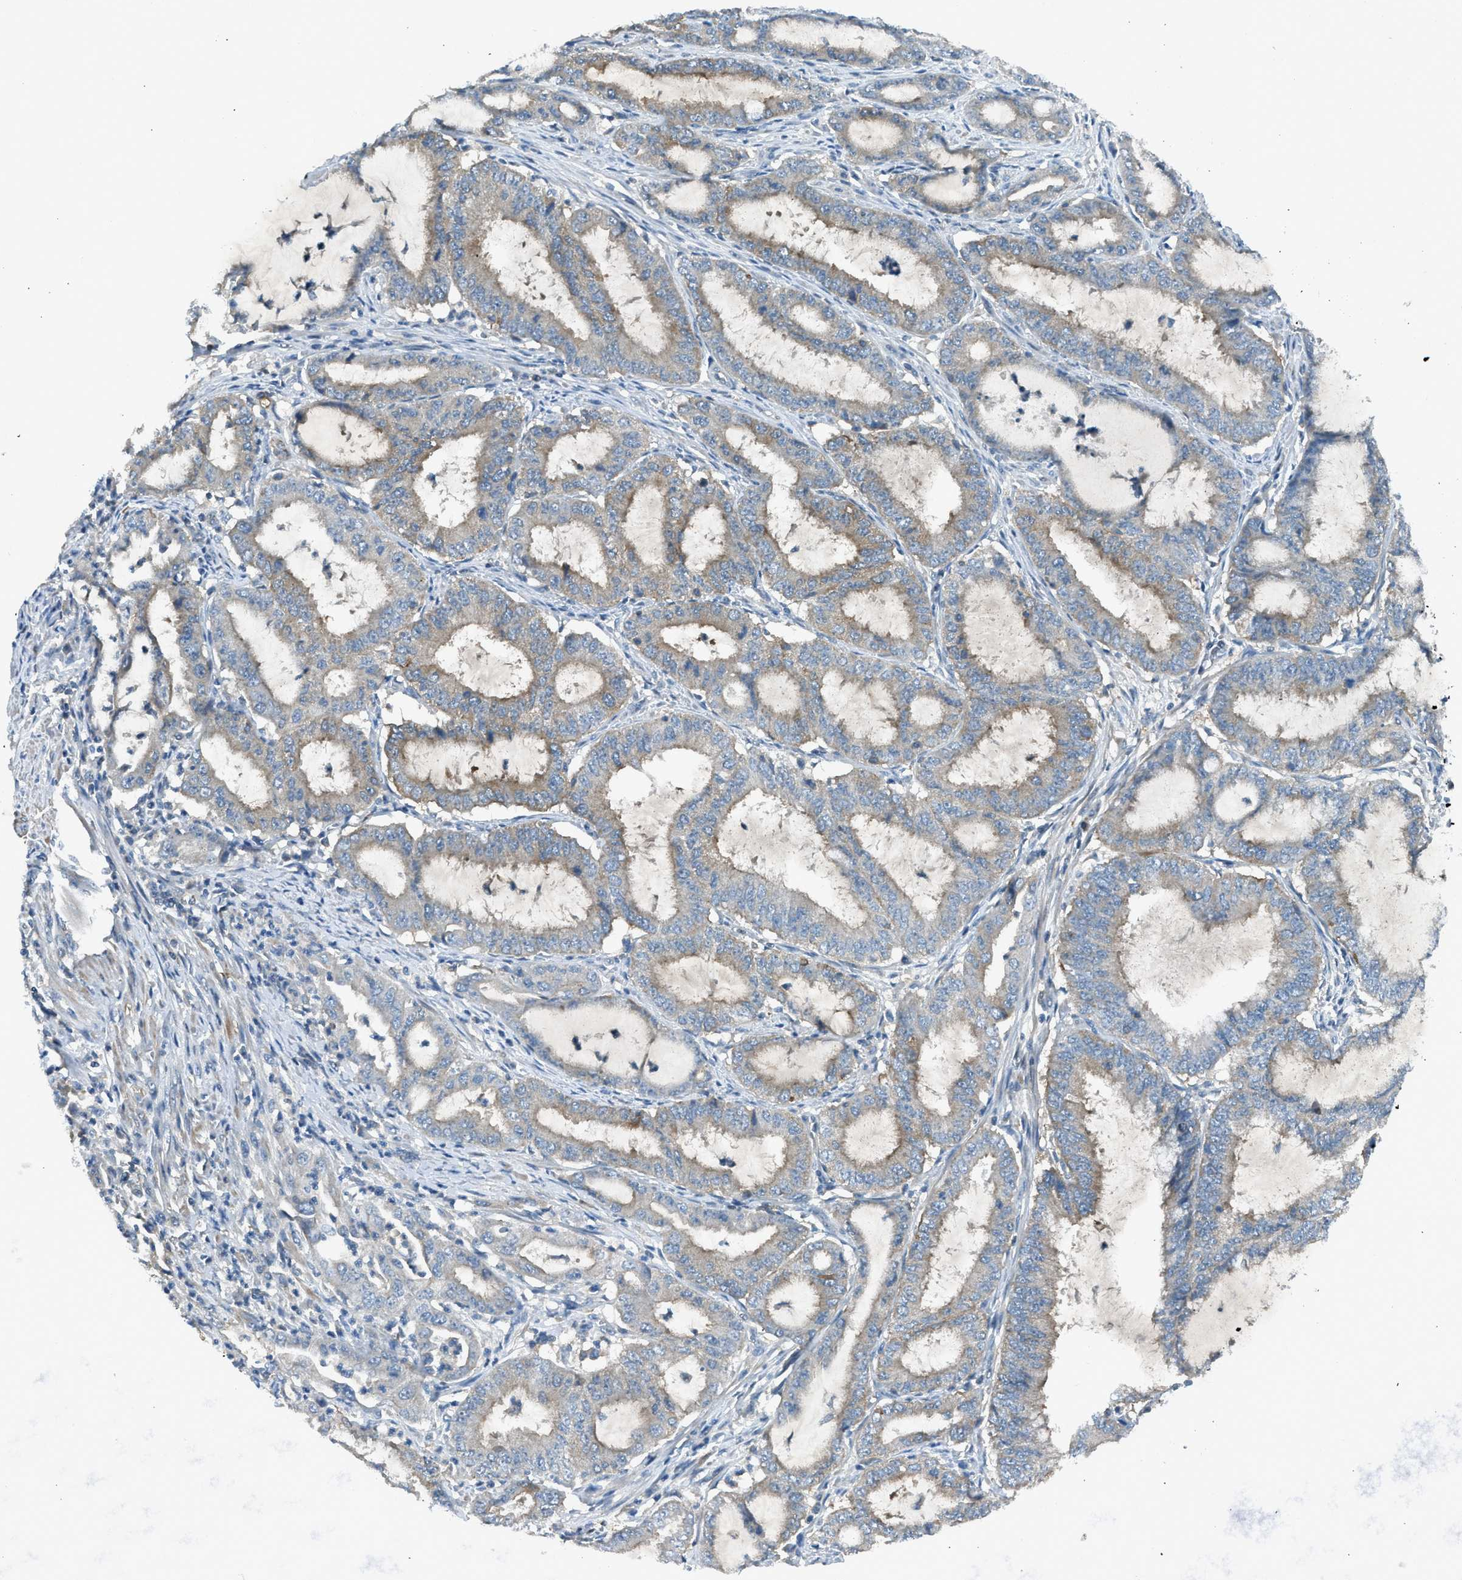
{"staining": {"intensity": "weak", "quantity": "<25%", "location": "cytoplasmic/membranous"}, "tissue": "endometrial cancer", "cell_type": "Tumor cells", "image_type": "cancer", "snomed": [{"axis": "morphology", "description": "Adenocarcinoma, NOS"}, {"axis": "topography", "description": "Endometrium"}], "caption": "Human adenocarcinoma (endometrial) stained for a protein using immunohistochemistry reveals no positivity in tumor cells.", "gene": "LMLN", "patient": {"sex": "female", "age": 70}}